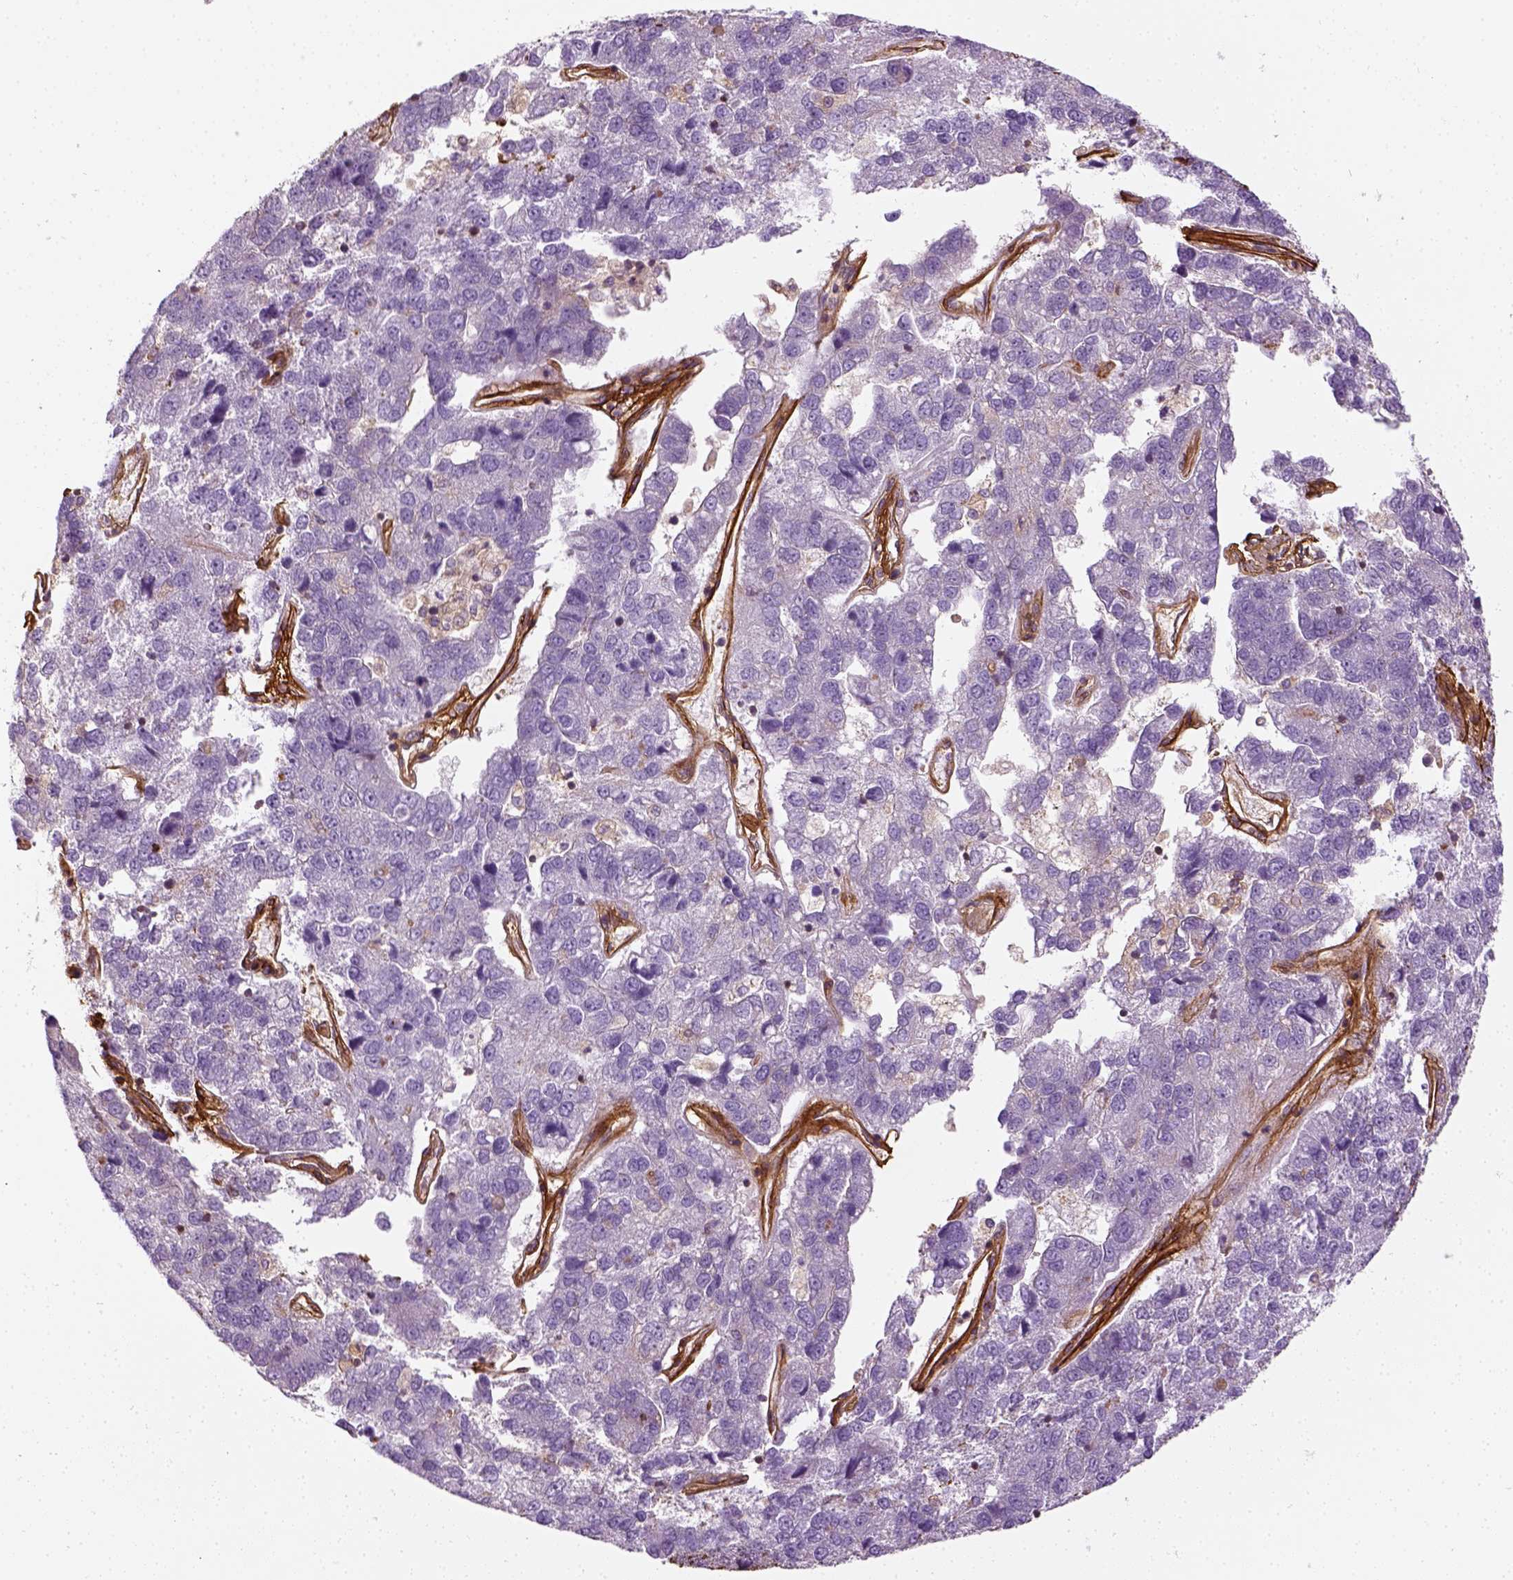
{"staining": {"intensity": "negative", "quantity": "none", "location": "none"}, "tissue": "pancreatic cancer", "cell_type": "Tumor cells", "image_type": "cancer", "snomed": [{"axis": "morphology", "description": "Adenocarcinoma, NOS"}, {"axis": "topography", "description": "Pancreas"}], "caption": "This is an IHC histopathology image of pancreatic cancer (adenocarcinoma). There is no positivity in tumor cells.", "gene": "COL6A2", "patient": {"sex": "female", "age": 61}}